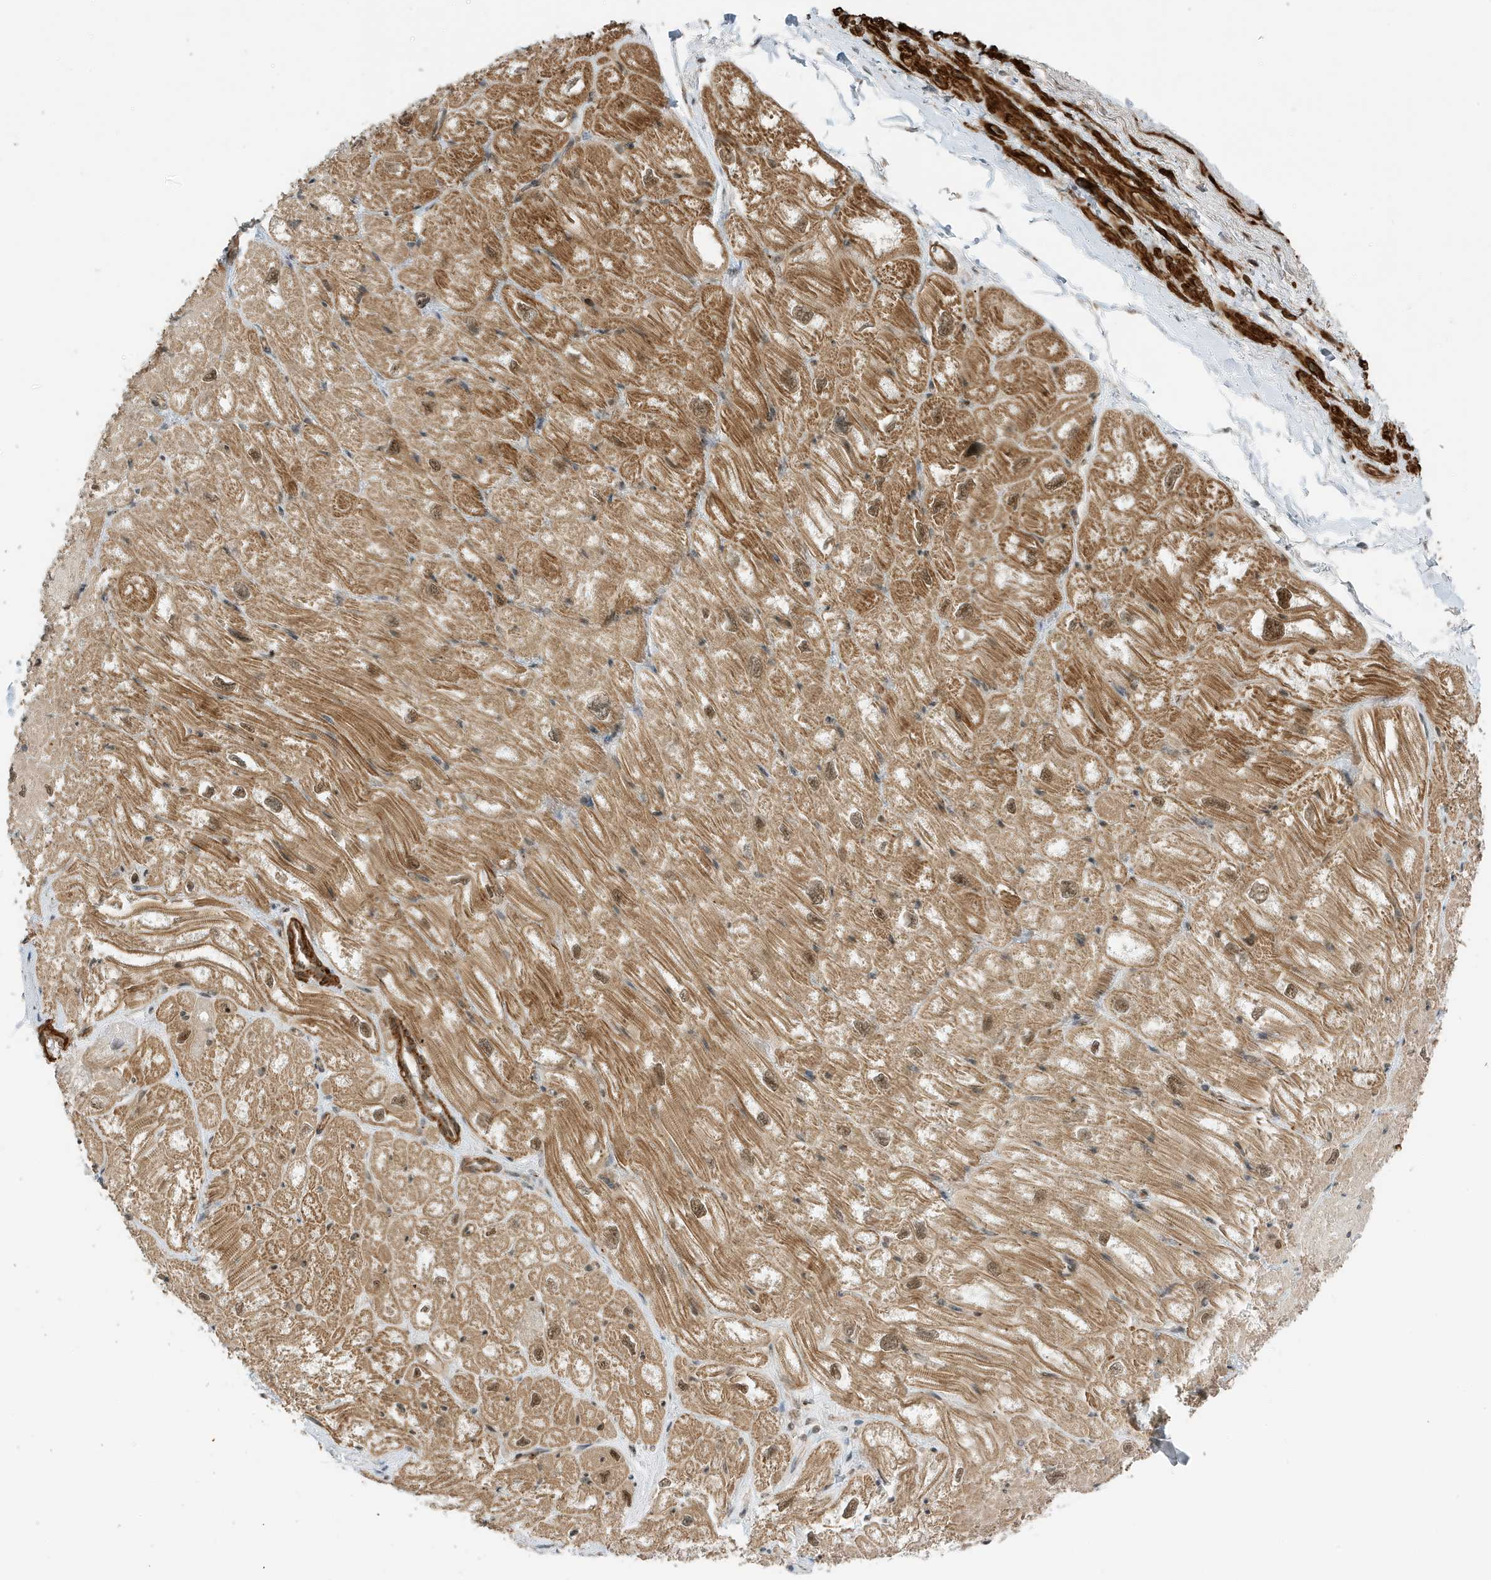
{"staining": {"intensity": "moderate", "quantity": ">75%", "location": "cytoplasmic/membranous,nuclear"}, "tissue": "heart muscle", "cell_type": "Cardiomyocytes", "image_type": "normal", "snomed": [{"axis": "morphology", "description": "Normal tissue, NOS"}, {"axis": "topography", "description": "Heart"}], "caption": "A medium amount of moderate cytoplasmic/membranous,nuclear expression is identified in approximately >75% of cardiomyocytes in benign heart muscle. (IHC, brightfield microscopy, high magnification).", "gene": "MAST3", "patient": {"sex": "male", "age": 50}}